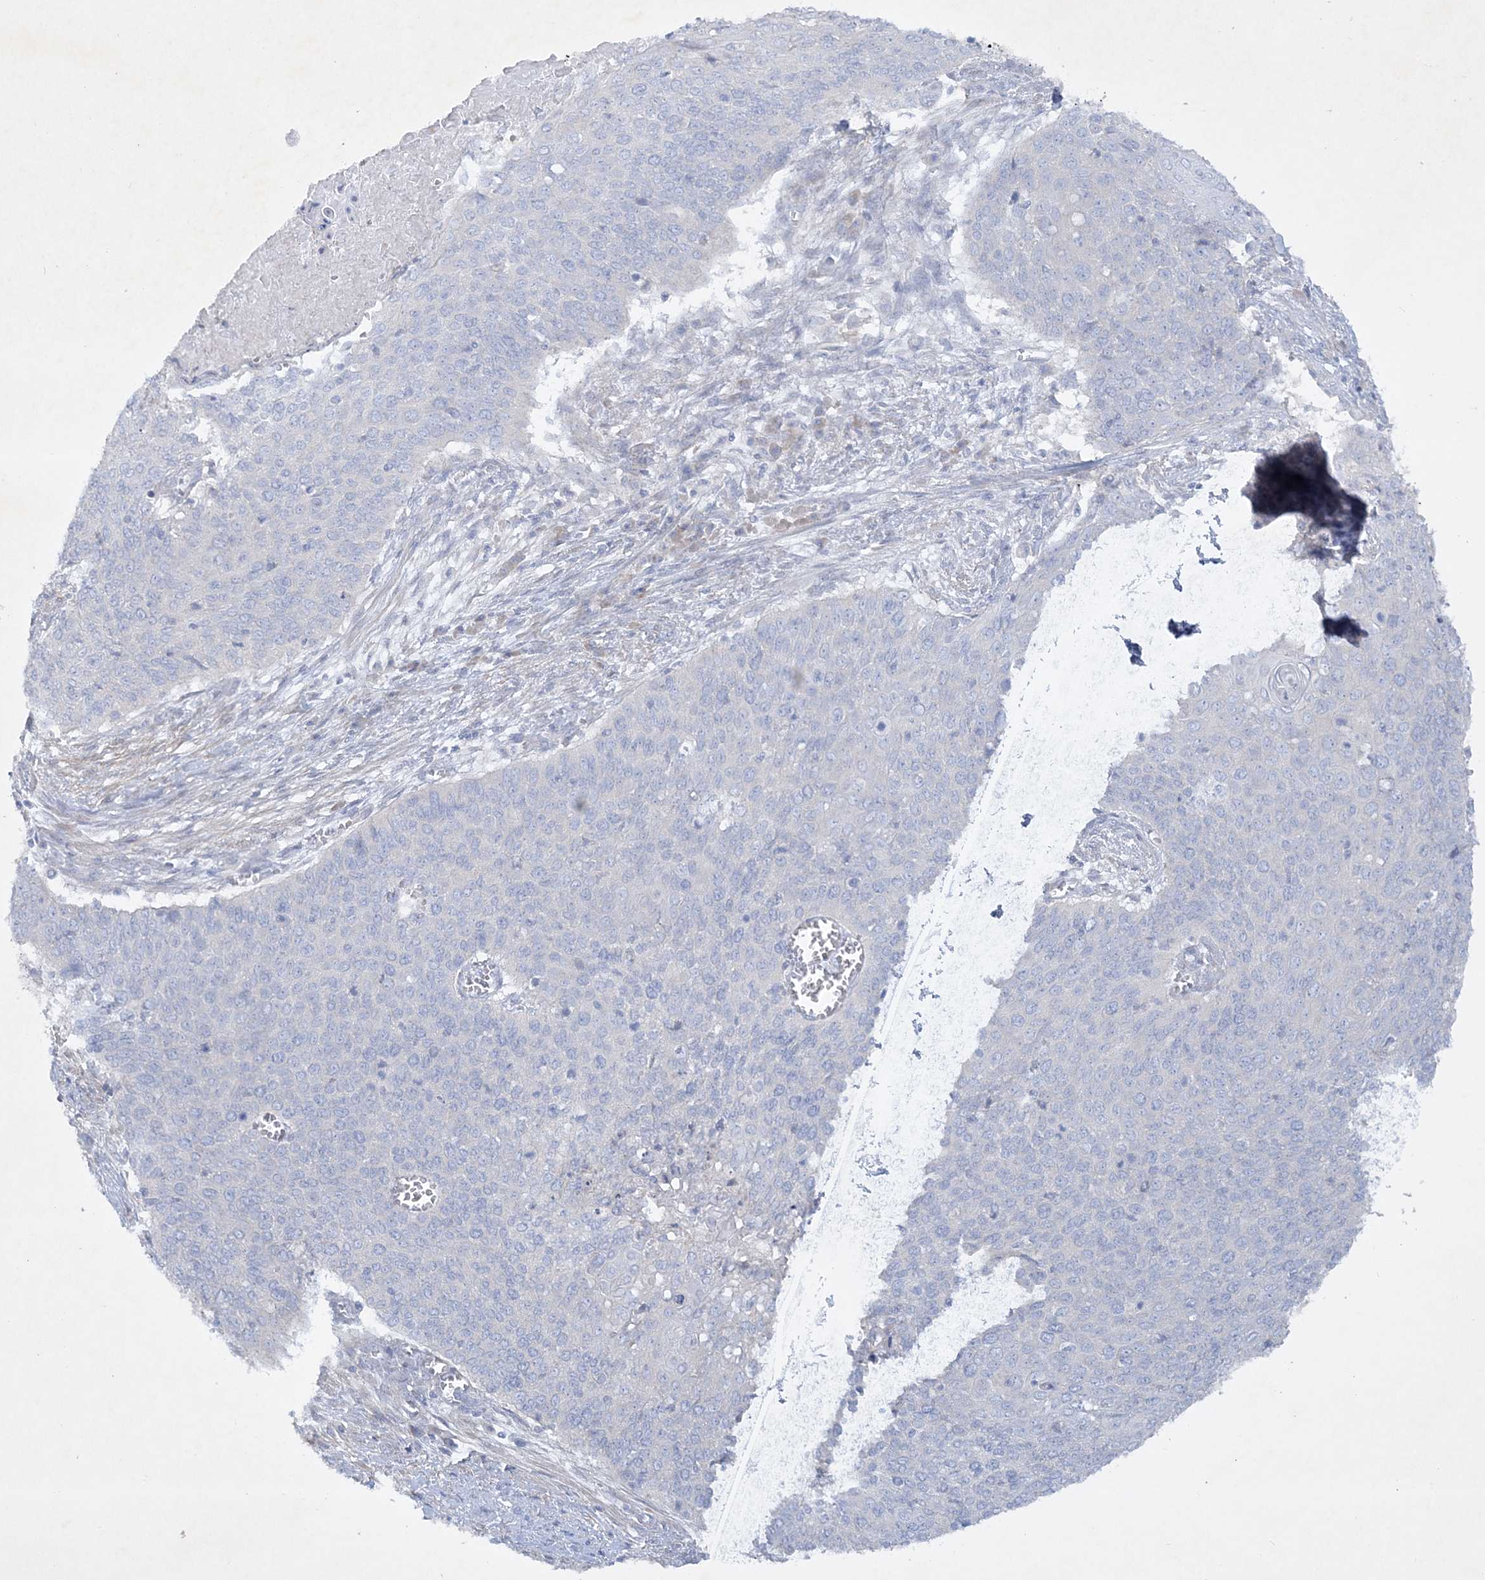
{"staining": {"intensity": "negative", "quantity": "none", "location": "none"}, "tissue": "cervical cancer", "cell_type": "Tumor cells", "image_type": "cancer", "snomed": [{"axis": "morphology", "description": "Squamous cell carcinoma, NOS"}, {"axis": "topography", "description": "Cervix"}], "caption": "Tumor cells show no significant positivity in squamous cell carcinoma (cervical).", "gene": "FARSB", "patient": {"sex": "female", "age": 39}}